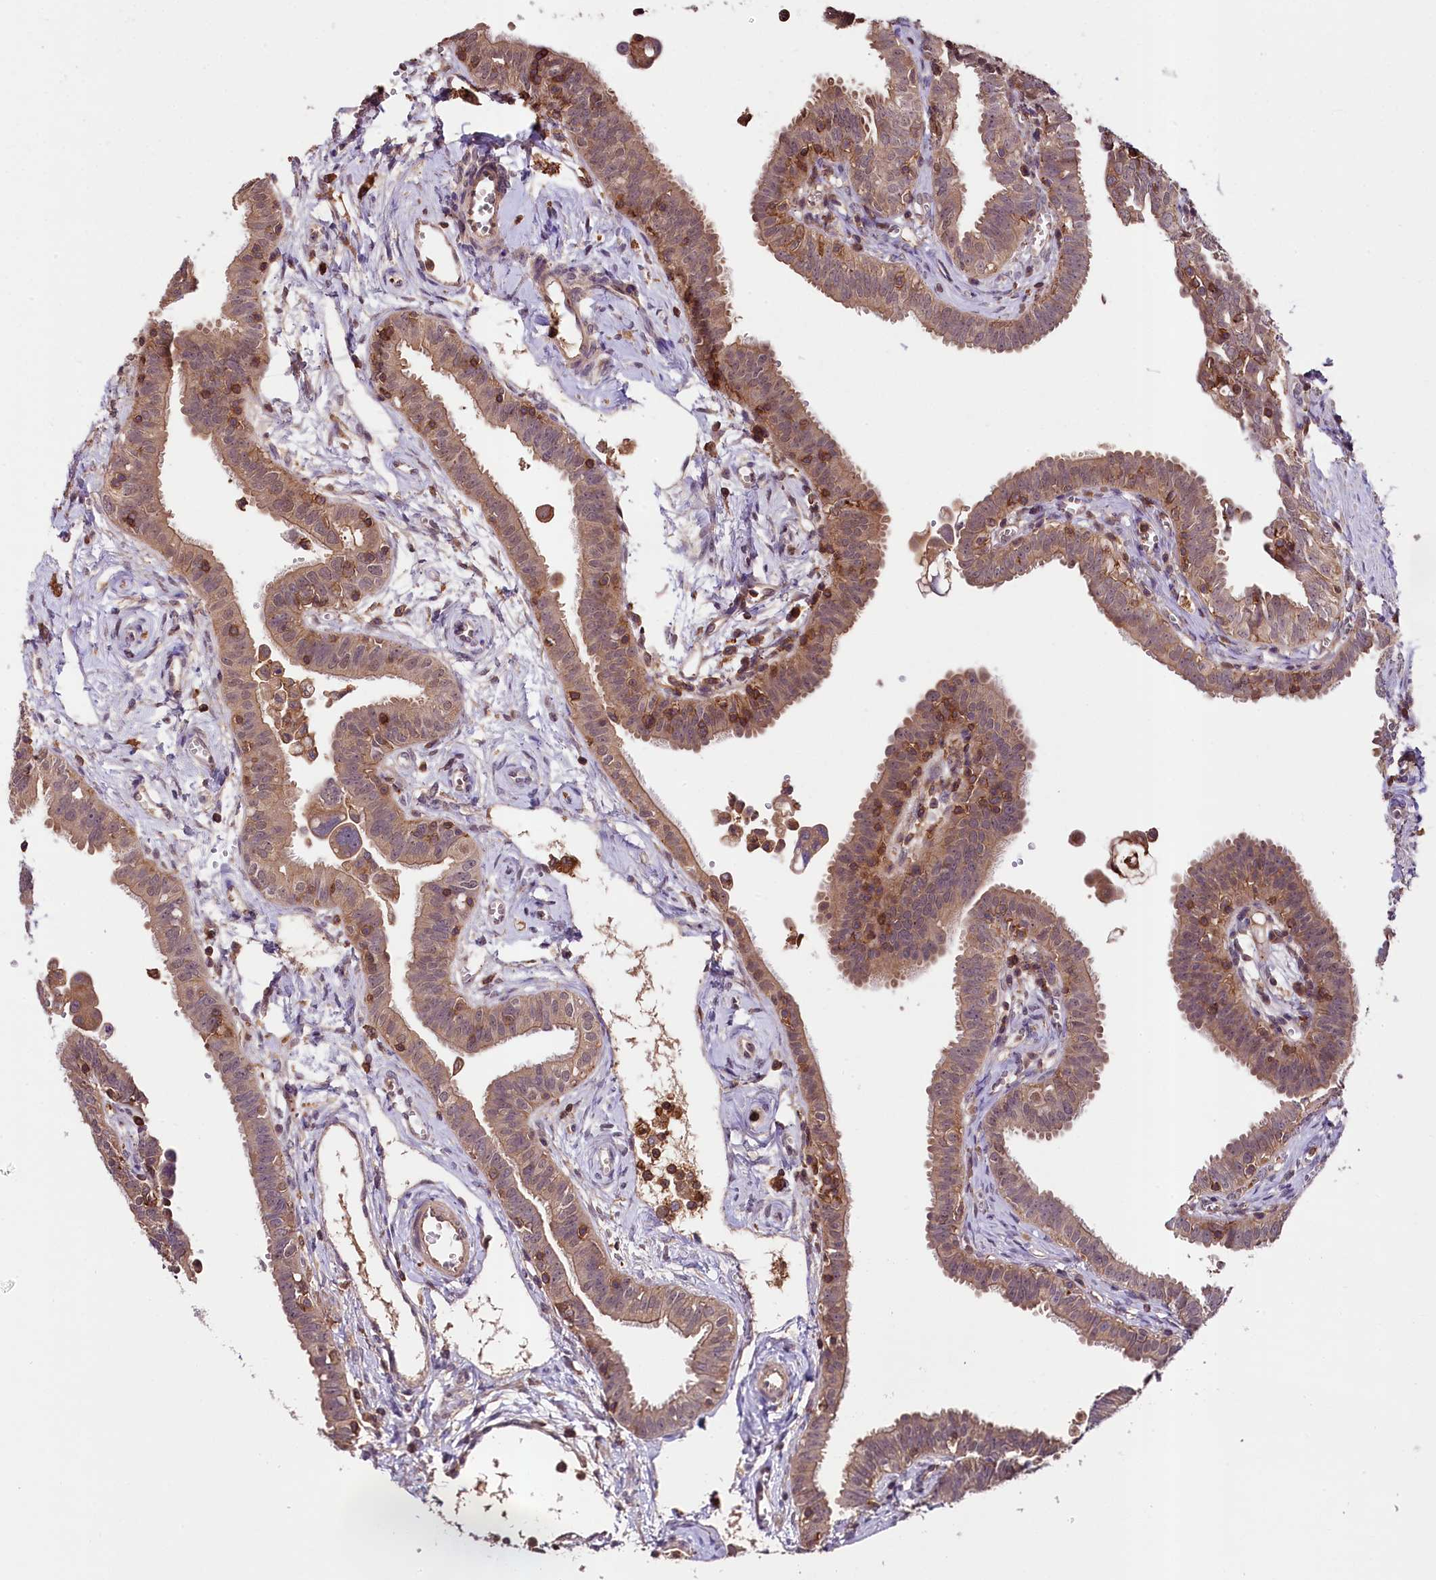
{"staining": {"intensity": "moderate", "quantity": ">75%", "location": "cytoplasmic/membranous"}, "tissue": "fallopian tube", "cell_type": "Glandular cells", "image_type": "normal", "snomed": [{"axis": "morphology", "description": "Normal tissue, NOS"}, {"axis": "morphology", "description": "Carcinoma, NOS"}, {"axis": "topography", "description": "Fallopian tube"}, {"axis": "topography", "description": "Ovary"}], "caption": "An IHC micrograph of unremarkable tissue is shown. Protein staining in brown highlights moderate cytoplasmic/membranous positivity in fallopian tube within glandular cells. Immunohistochemistry stains the protein of interest in brown and the nuclei are stained blue.", "gene": "SKIDA1", "patient": {"sex": "female", "age": 59}}